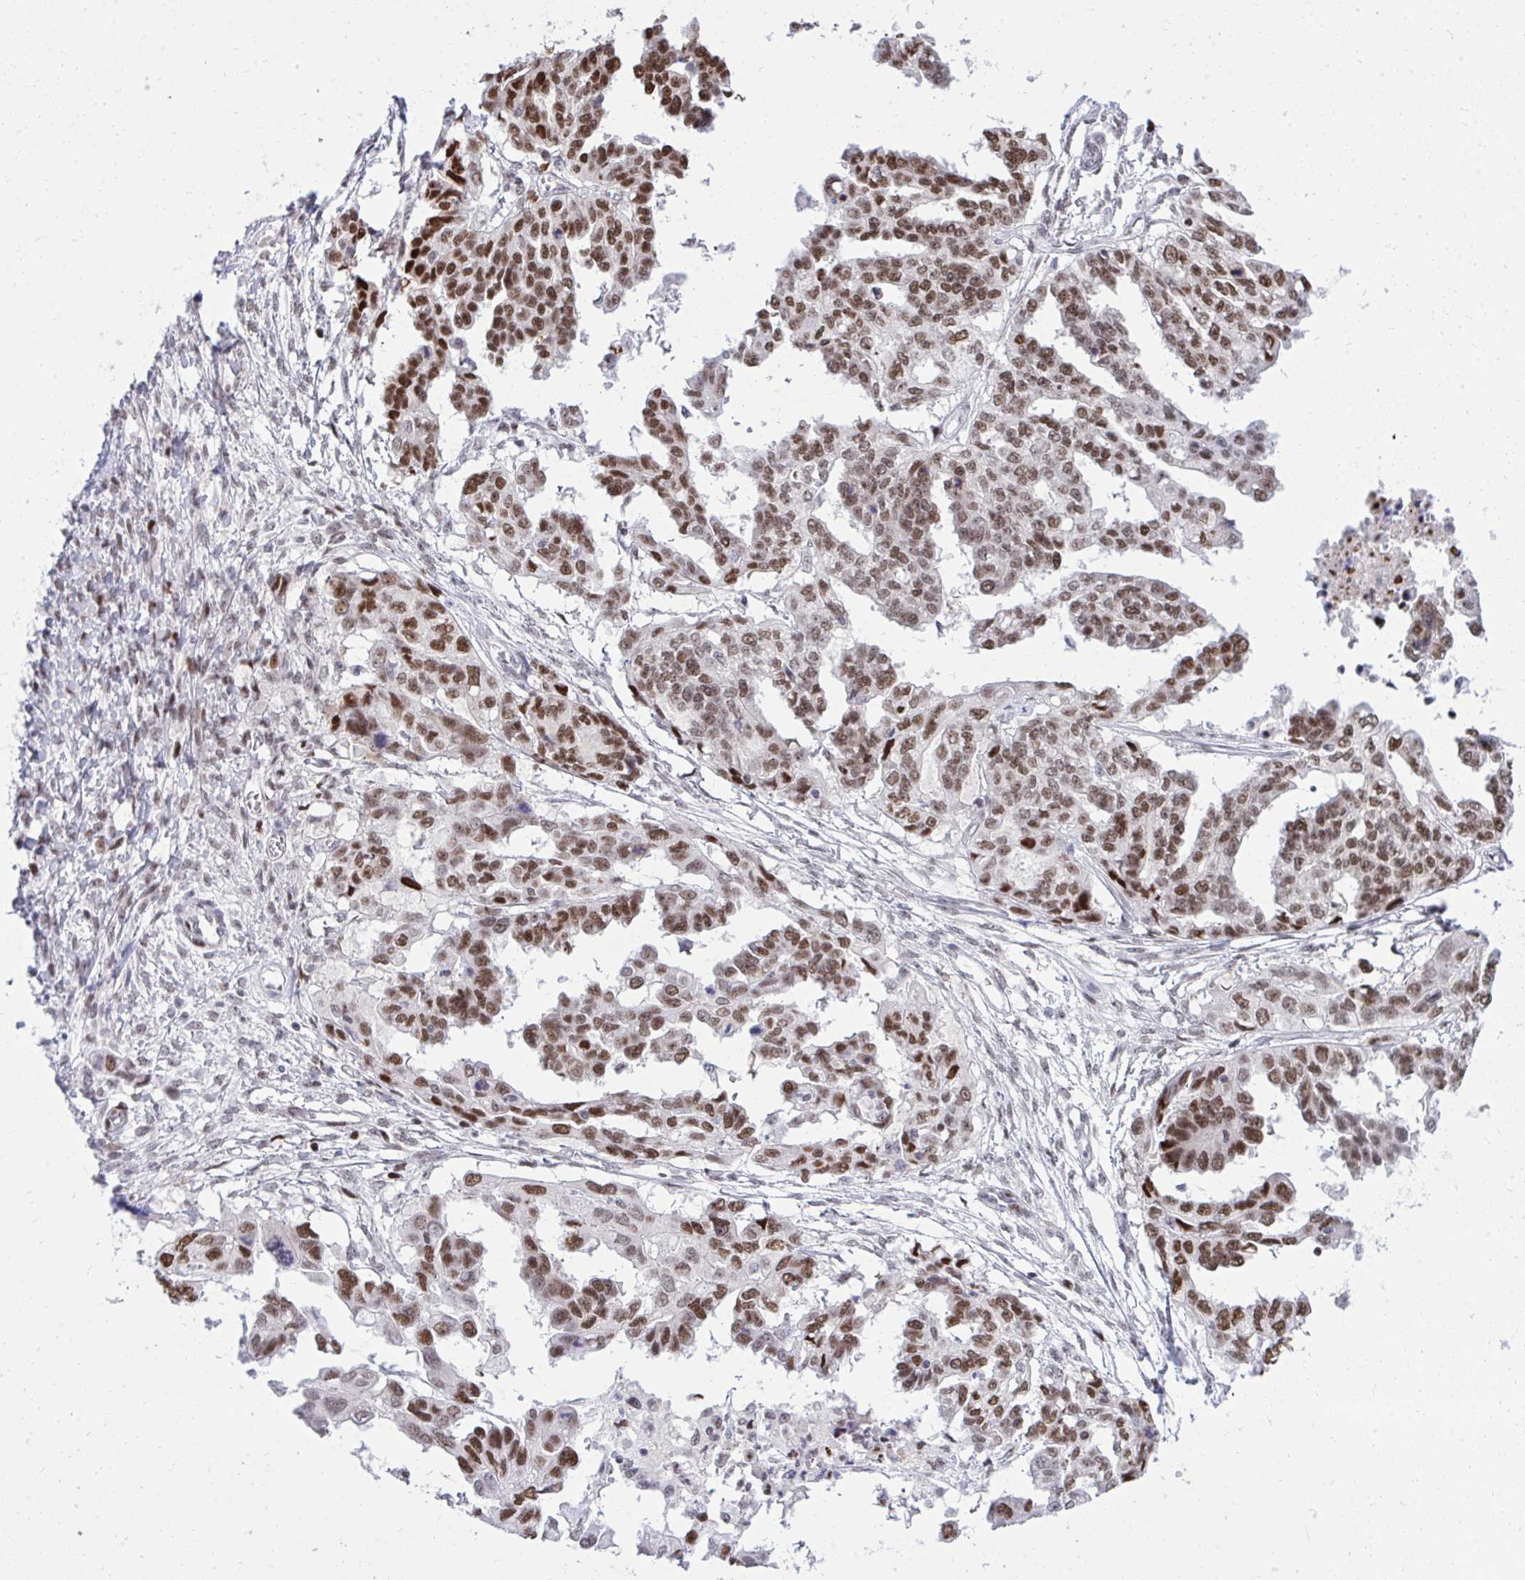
{"staining": {"intensity": "moderate", "quantity": ">75%", "location": "nuclear"}, "tissue": "ovarian cancer", "cell_type": "Tumor cells", "image_type": "cancer", "snomed": [{"axis": "morphology", "description": "Cystadenocarcinoma, serous, NOS"}, {"axis": "topography", "description": "Ovary"}], "caption": "Moderate nuclear protein positivity is present in about >75% of tumor cells in ovarian cancer. The protein of interest is shown in brown color, while the nuclei are stained blue.", "gene": "C14orf39", "patient": {"sex": "female", "age": 53}}